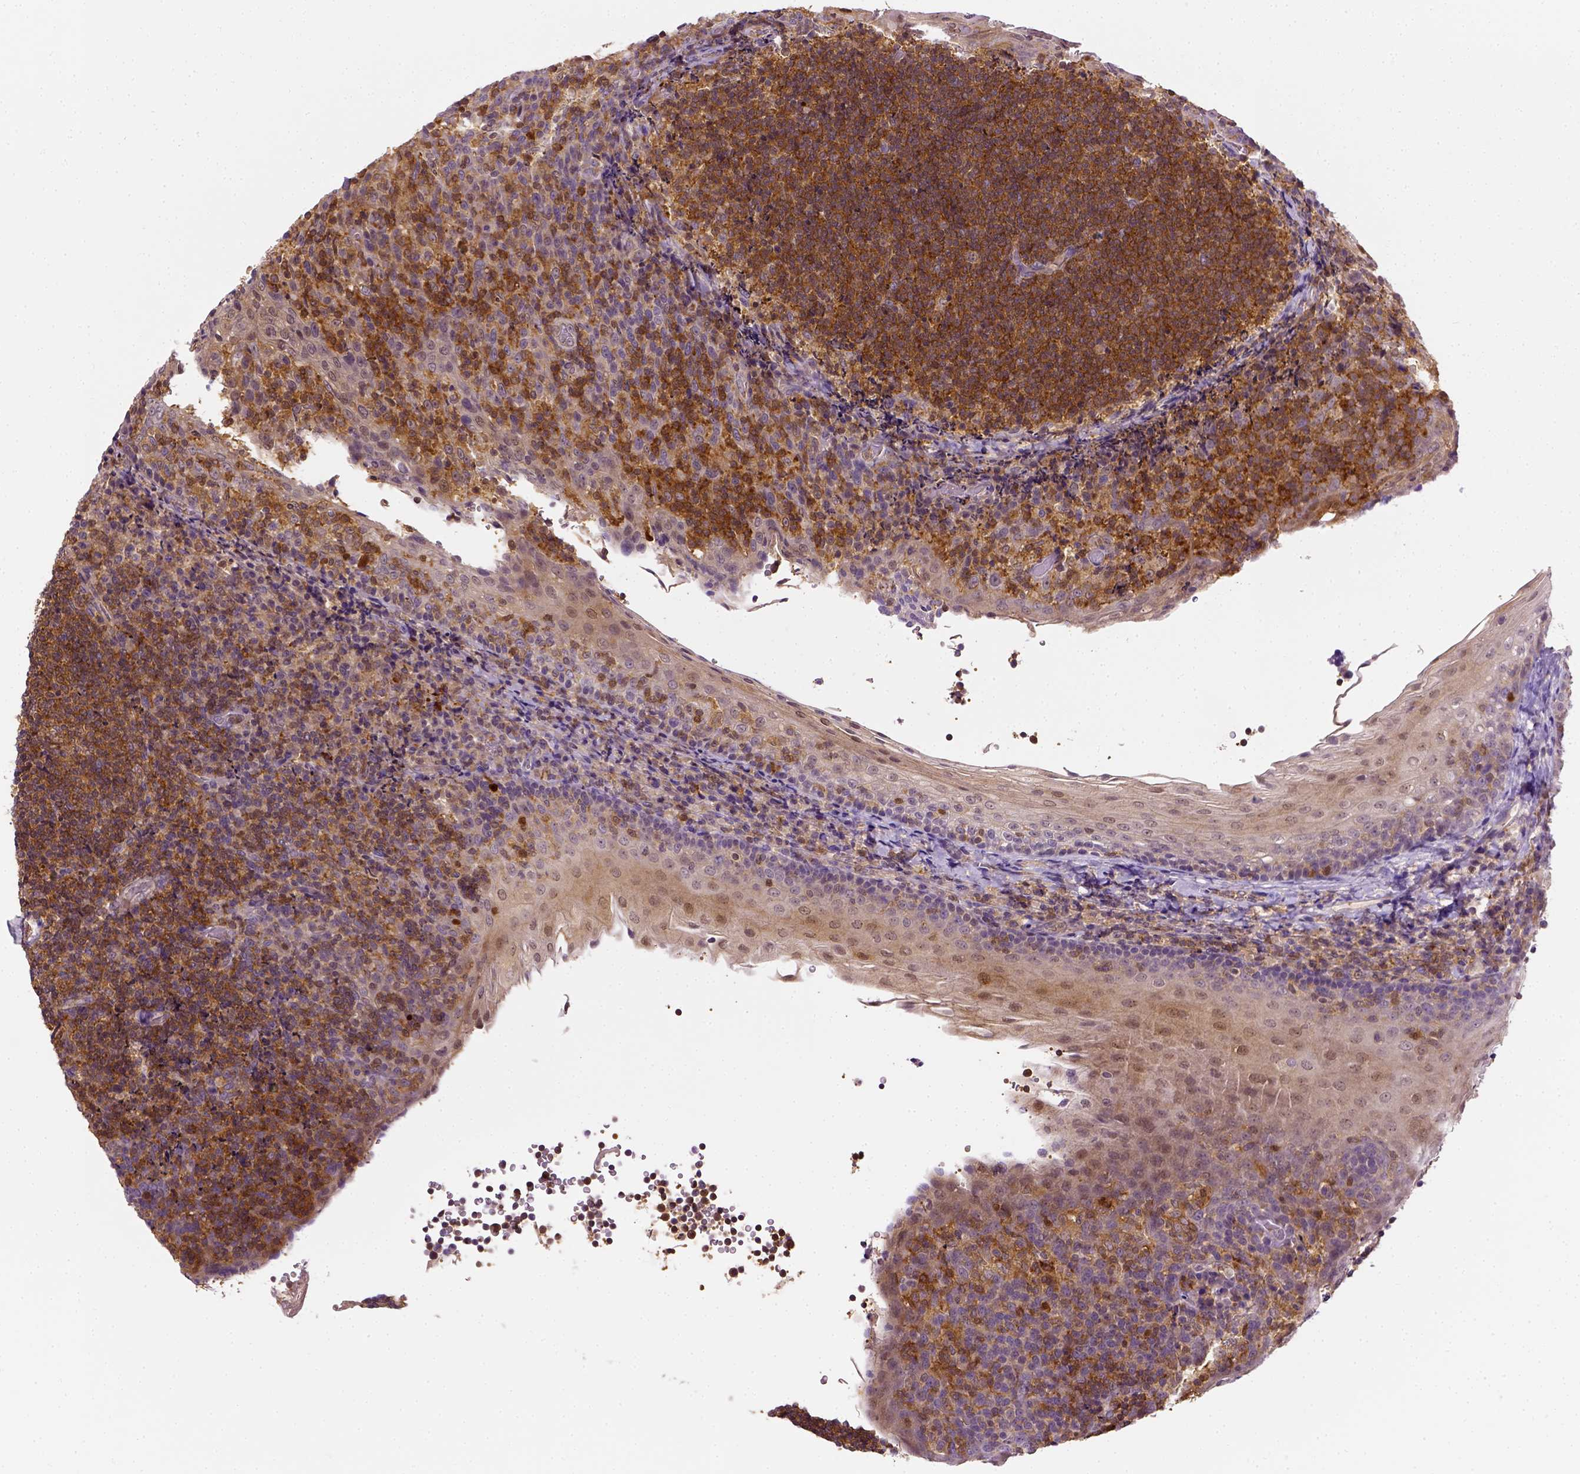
{"staining": {"intensity": "strong", "quantity": ">75%", "location": "cytoplasmic/membranous"}, "tissue": "tonsil", "cell_type": "Germinal center cells", "image_type": "normal", "snomed": [{"axis": "morphology", "description": "Normal tissue, NOS"}, {"axis": "topography", "description": "Tonsil"}], "caption": "Immunohistochemistry (IHC) image of unremarkable human tonsil stained for a protein (brown), which shows high levels of strong cytoplasmic/membranous positivity in approximately >75% of germinal center cells.", "gene": "MATK", "patient": {"sex": "female", "age": 10}}